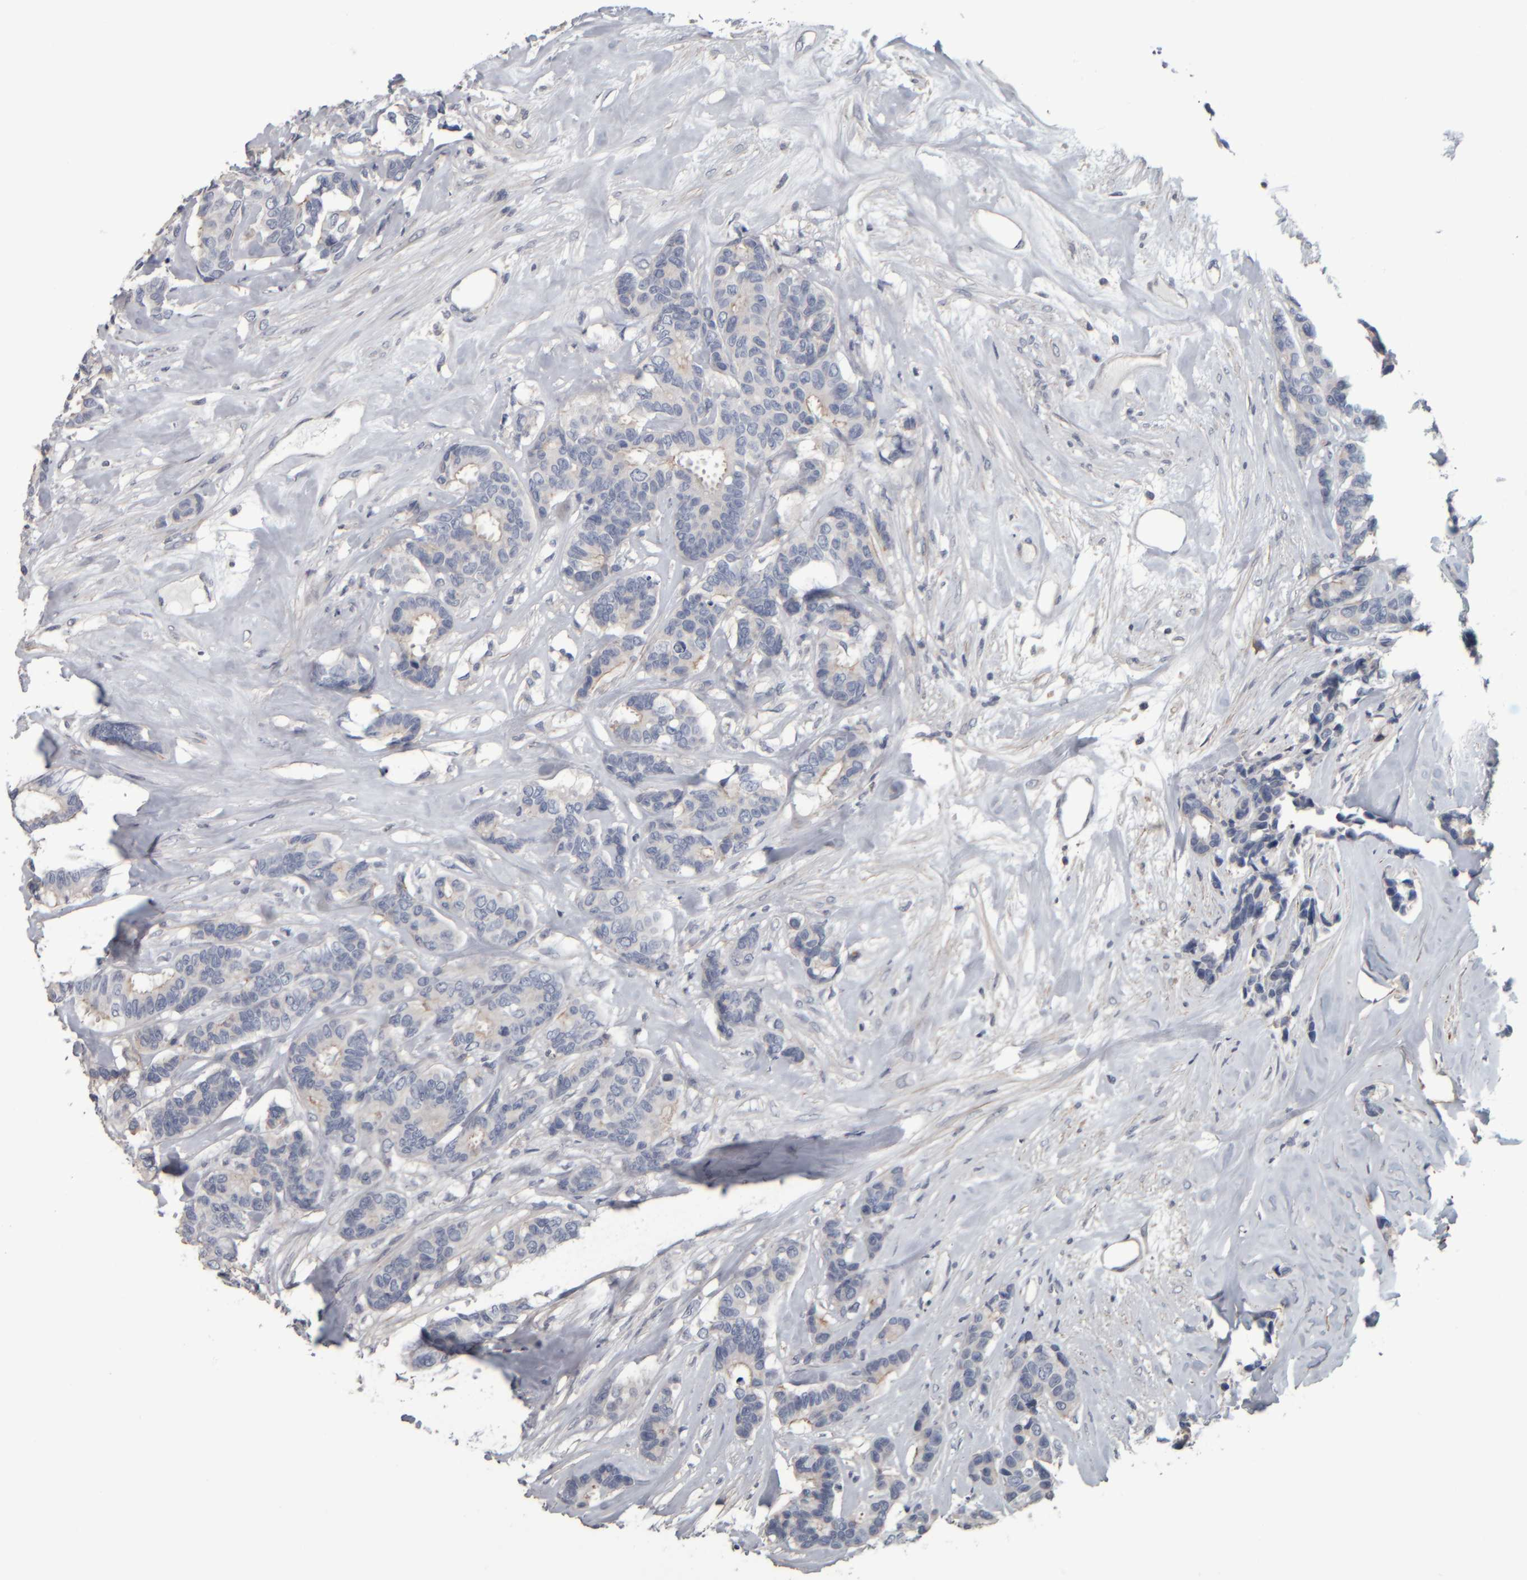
{"staining": {"intensity": "negative", "quantity": "none", "location": "none"}, "tissue": "breast cancer", "cell_type": "Tumor cells", "image_type": "cancer", "snomed": [{"axis": "morphology", "description": "Duct carcinoma"}, {"axis": "topography", "description": "Breast"}], "caption": "Immunohistochemical staining of human intraductal carcinoma (breast) demonstrates no significant positivity in tumor cells.", "gene": "CAVIN4", "patient": {"sex": "female", "age": 87}}